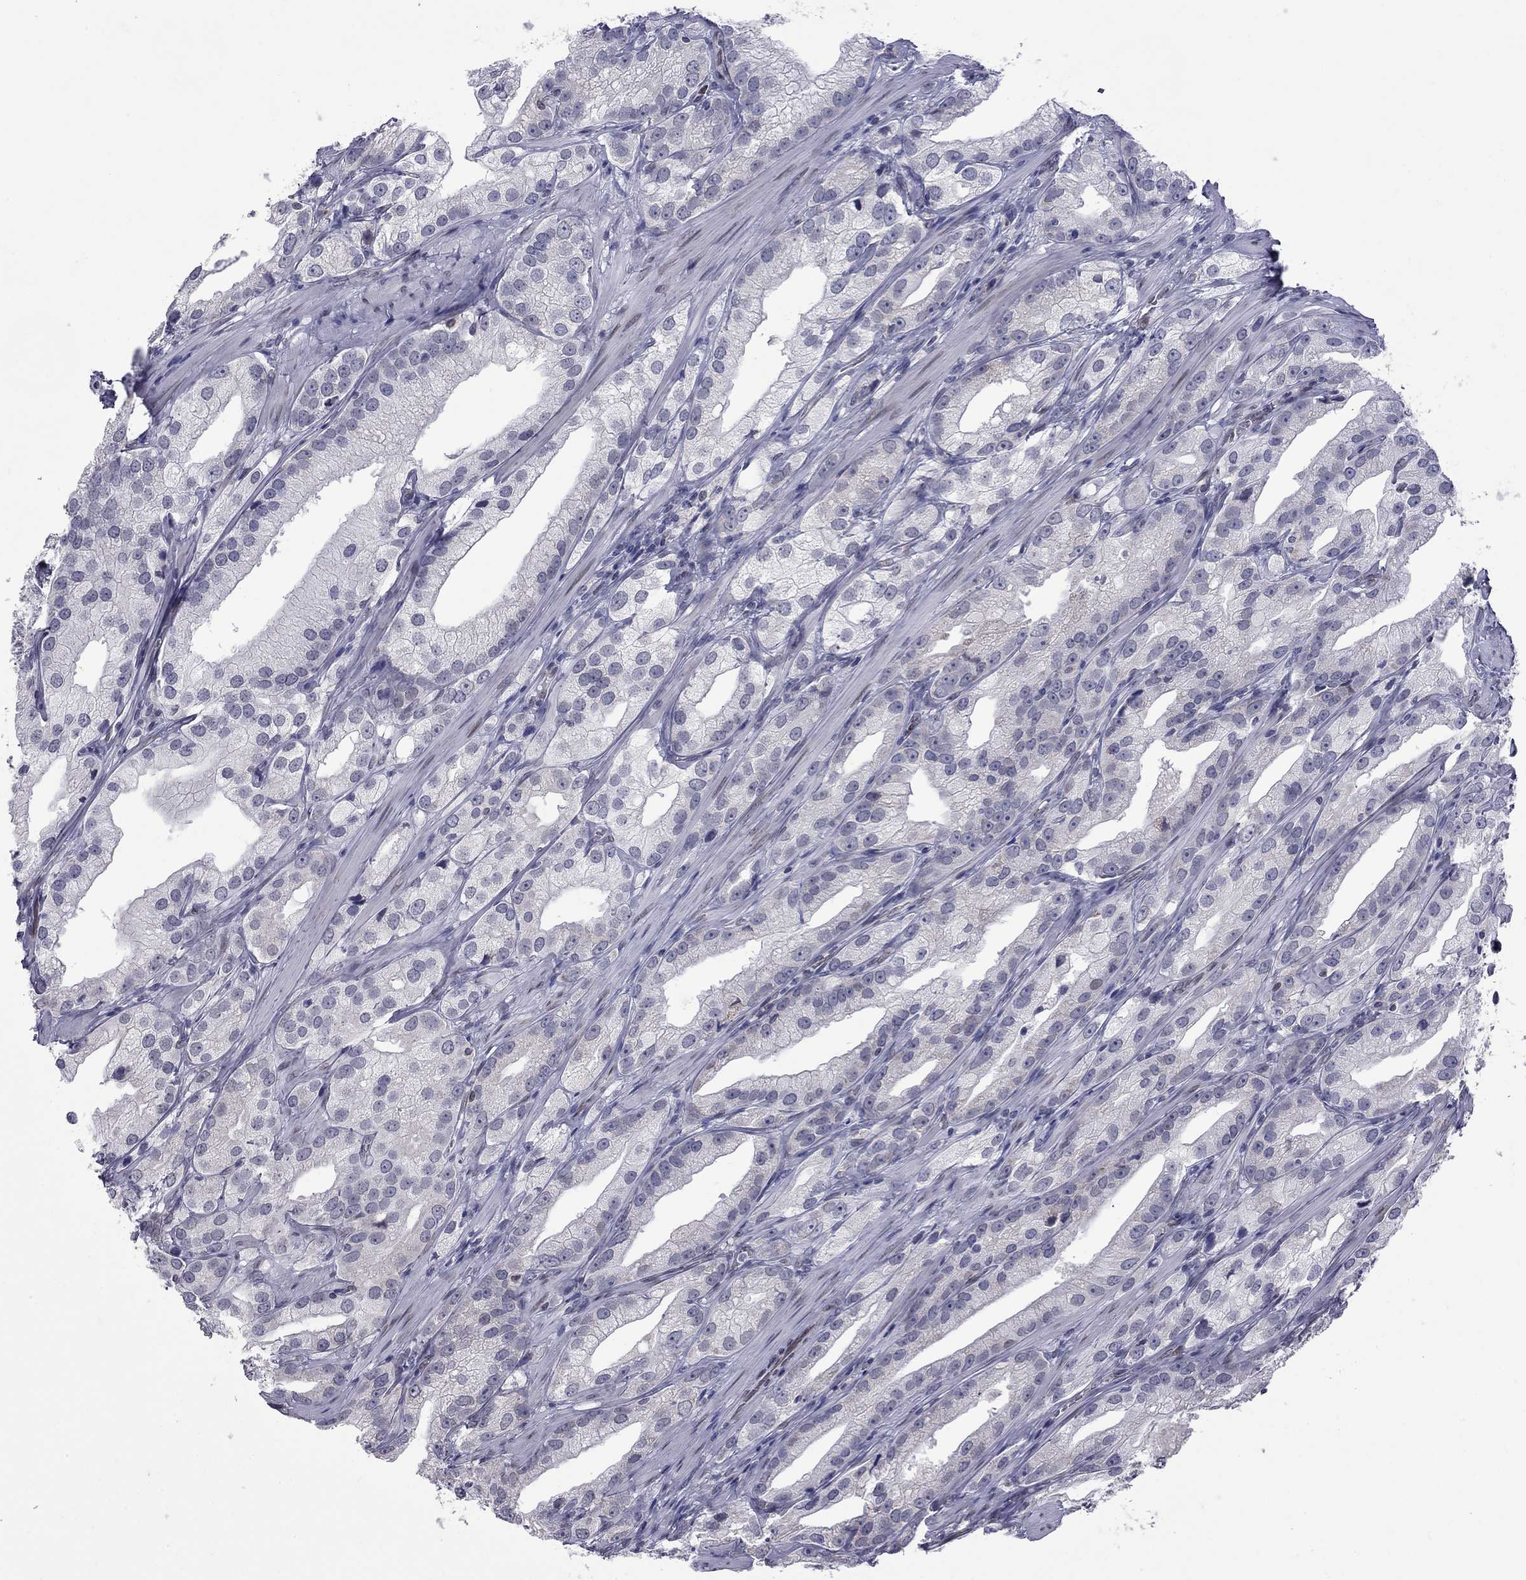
{"staining": {"intensity": "negative", "quantity": "none", "location": "none"}, "tissue": "prostate cancer", "cell_type": "Tumor cells", "image_type": "cancer", "snomed": [{"axis": "morphology", "description": "Adenocarcinoma, High grade"}, {"axis": "topography", "description": "Prostate and seminal vesicle, NOS"}], "caption": "High-grade adenocarcinoma (prostate) stained for a protein using immunohistochemistry (IHC) demonstrates no staining tumor cells.", "gene": "CLTCL1", "patient": {"sex": "male", "age": 62}}